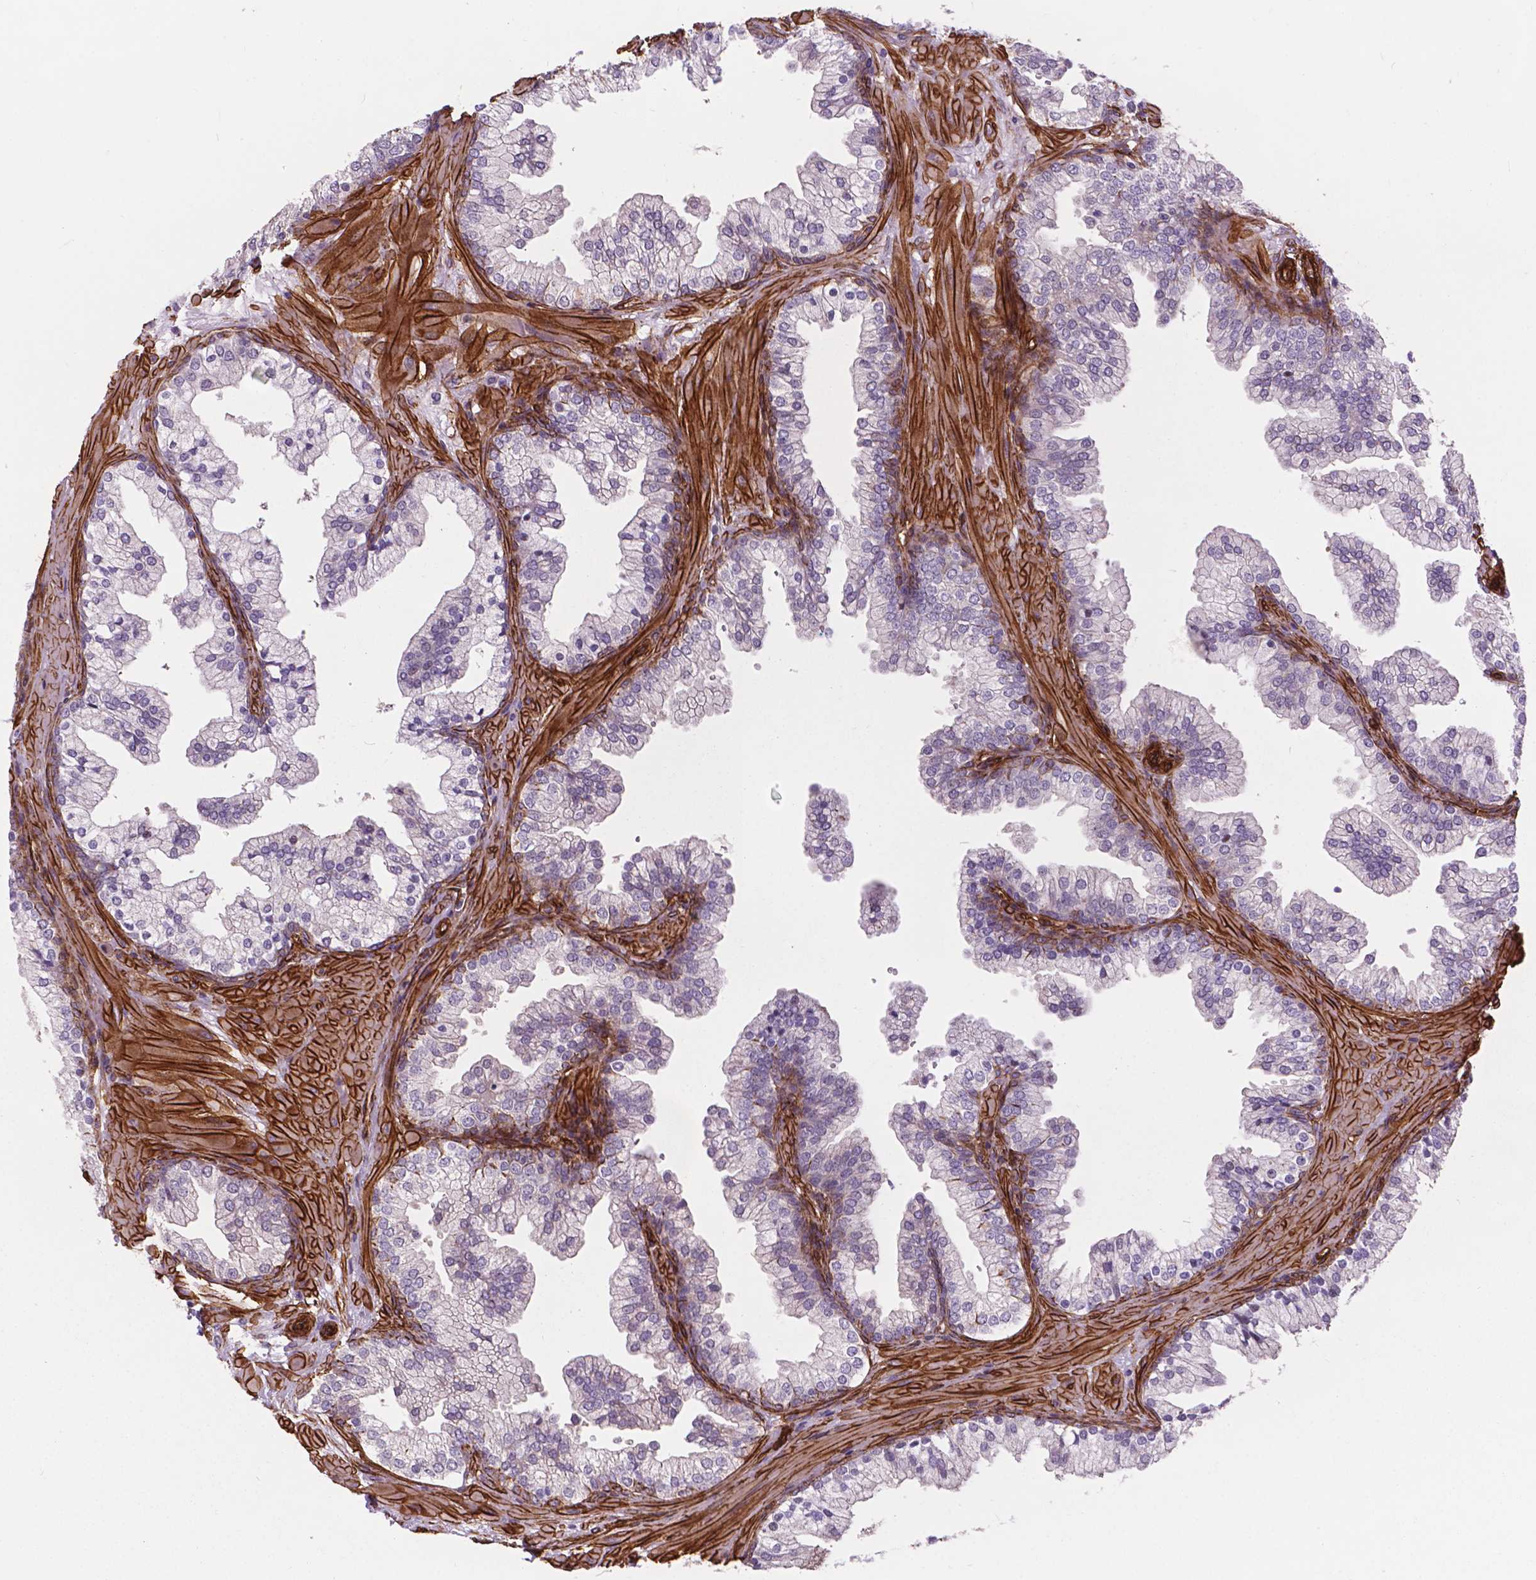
{"staining": {"intensity": "negative", "quantity": "none", "location": "none"}, "tissue": "prostate", "cell_type": "Glandular cells", "image_type": "normal", "snomed": [{"axis": "morphology", "description": "Normal tissue, NOS"}, {"axis": "topography", "description": "Prostate"}, {"axis": "topography", "description": "Peripheral nerve tissue"}], "caption": "A high-resolution image shows immunohistochemistry (IHC) staining of normal prostate, which reveals no significant expression in glandular cells. The staining is performed using DAB (3,3'-diaminobenzidine) brown chromogen with nuclei counter-stained in using hematoxylin.", "gene": "EGFL8", "patient": {"sex": "male", "age": 61}}